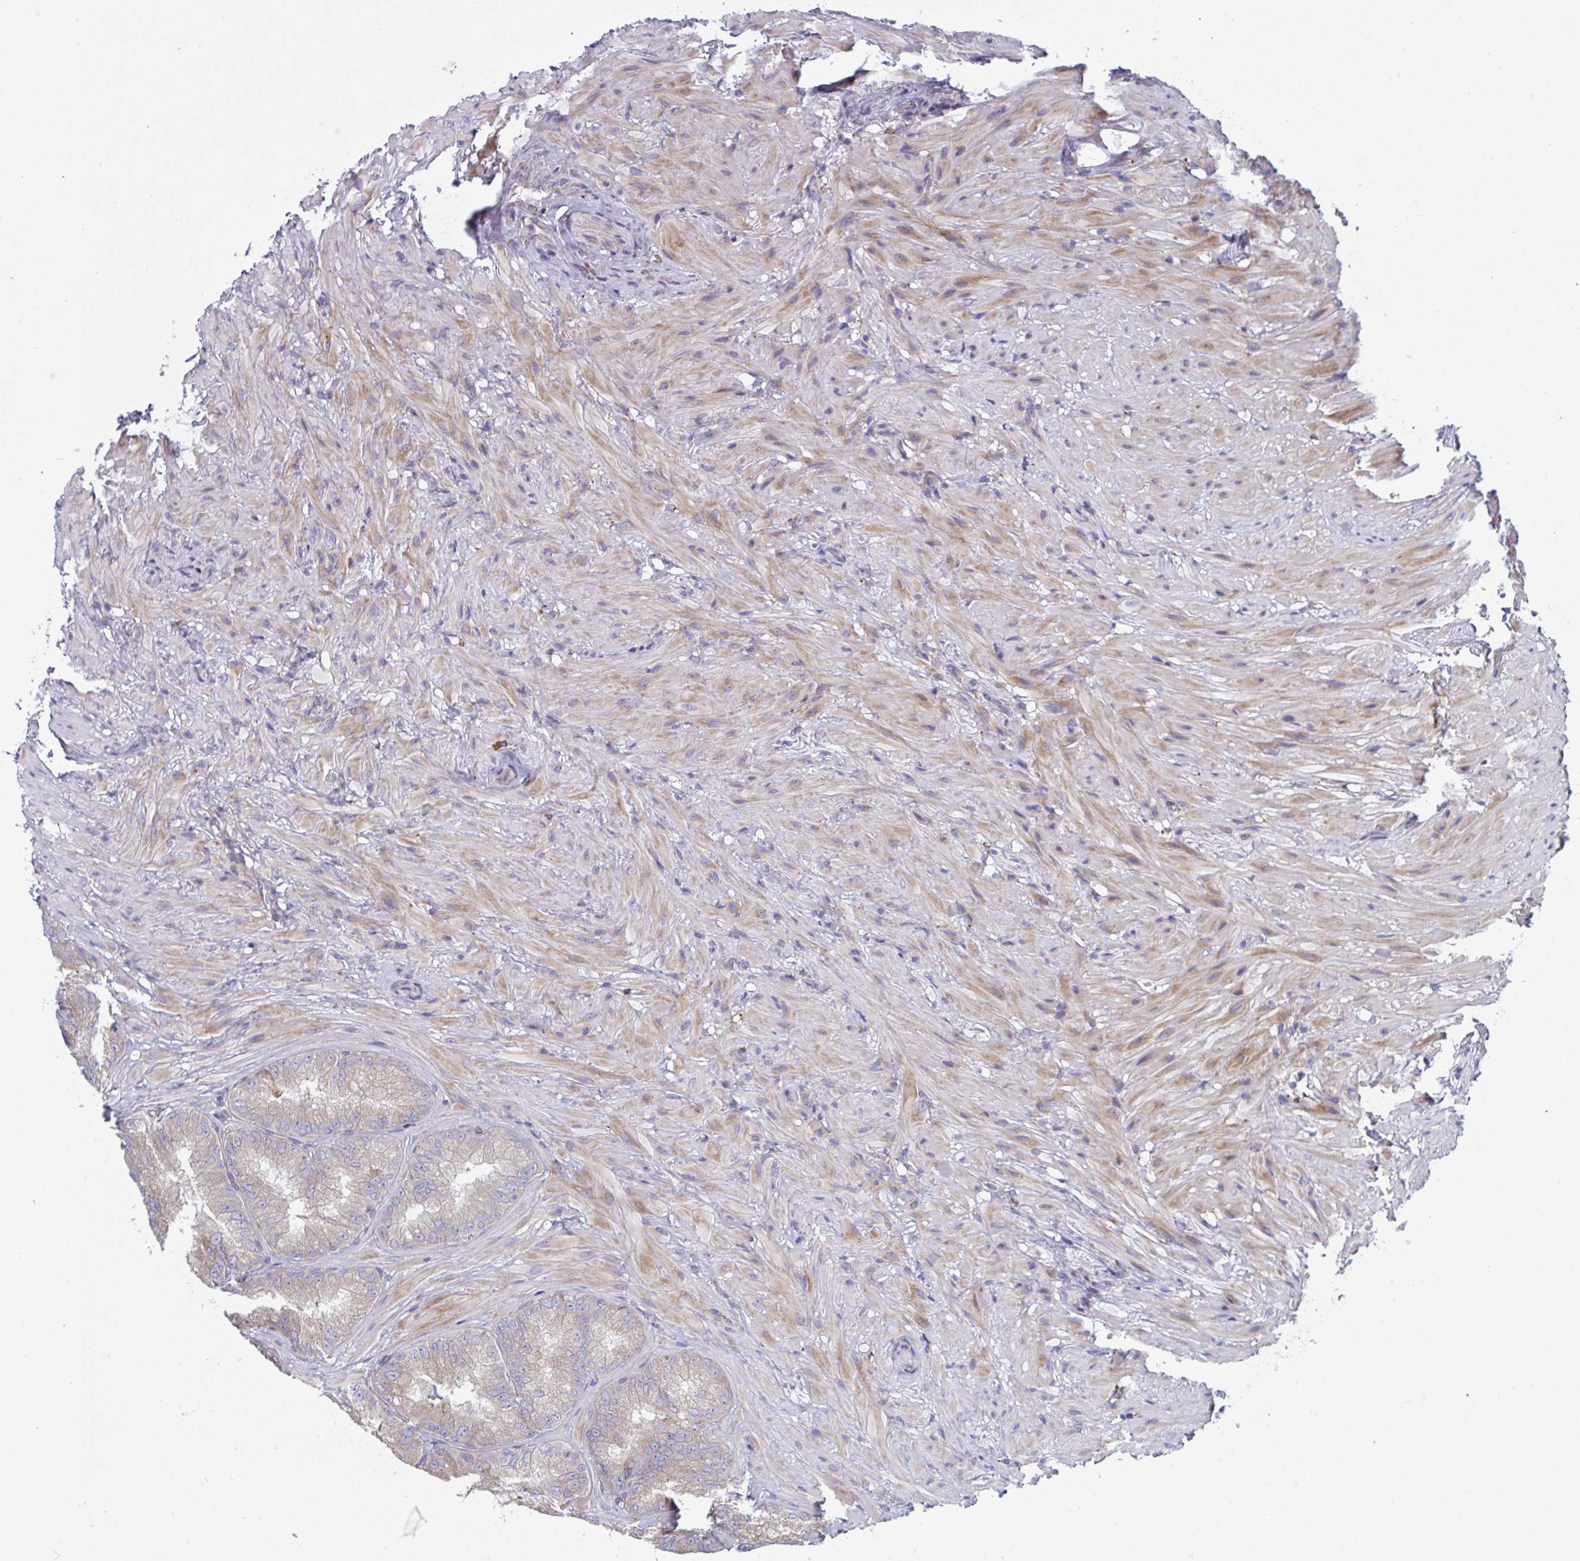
{"staining": {"intensity": "negative", "quantity": "none", "location": "none"}, "tissue": "seminal vesicle", "cell_type": "Glandular cells", "image_type": "normal", "snomed": [{"axis": "morphology", "description": "Normal tissue, NOS"}, {"axis": "topography", "description": "Seminal veicle"}], "caption": "IHC of benign human seminal vesicle exhibits no positivity in glandular cells.", "gene": "MYMK", "patient": {"sex": "male", "age": 47}}